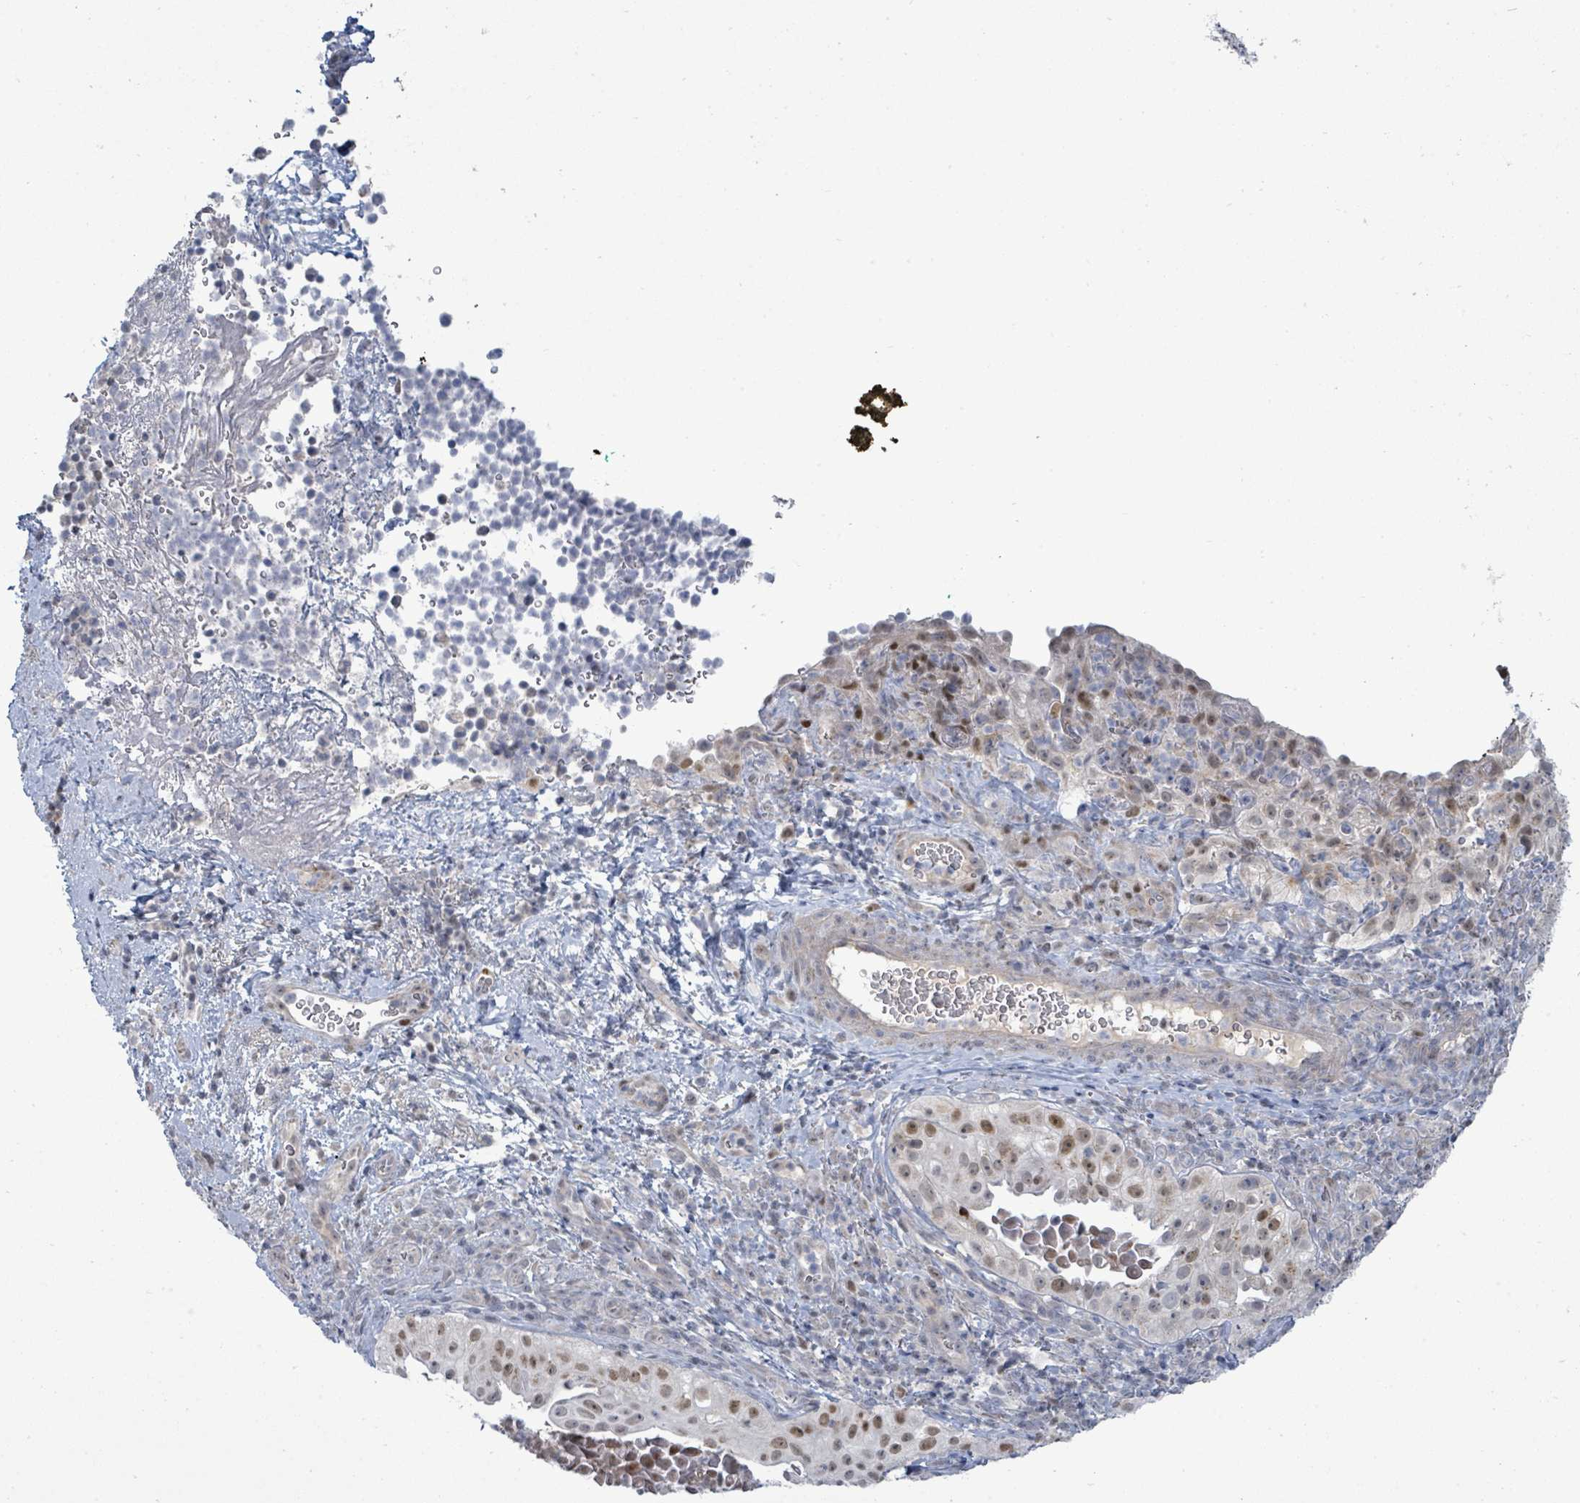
{"staining": {"intensity": "moderate", "quantity": ">75%", "location": "nuclear"}, "tissue": "cervical cancer", "cell_type": "Tumor cells", "image_type": "cancer", "snomed": [{"axis": "morphology", "description": "Squamous cell carcinoma, NOS"}, {"axis": "topography", "description": "Cervix"}], "caption": "The photomicrograph exhibits staining of squamous cell carcinoma (cervical), revealing moderate nuclear protein expression (brown color) within tumor cells.", "gene": "ZFPM1", "patient": {"sex": "female", "age": 52}}